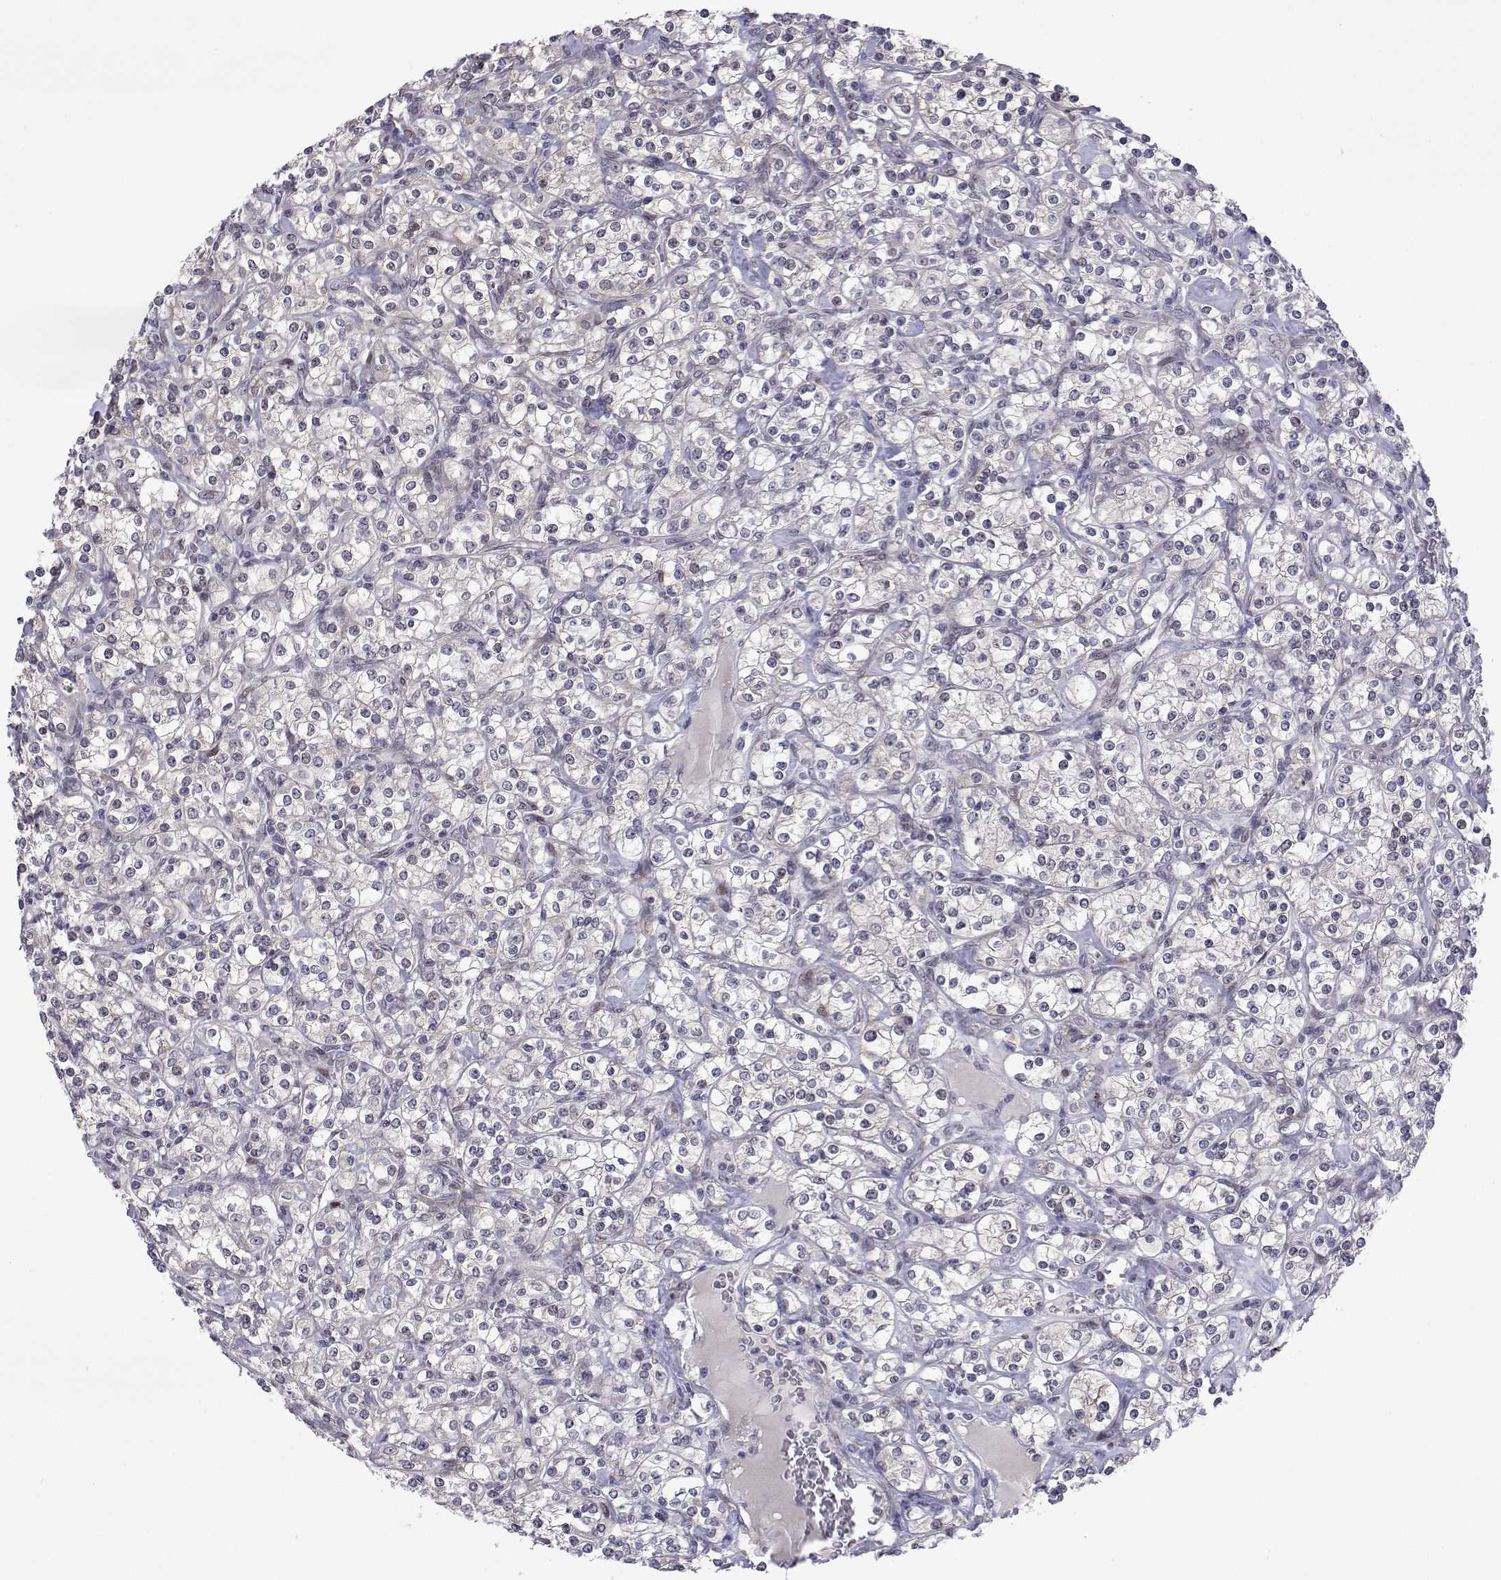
{"staining": {"intensity": "negative", "quantity": "none", "location": "none"}, "tissue": "renal cancer", "cell_type": "Tumor cells", "image_type": "cancer", "snomed": [{"axis": "morphology", "description": "Adenocarcinoma, NOS"}, {"axis": "topography", "description": "Kidney"}], "caption": "IHC micrograph of neoplastic tissue: adenocarcinoma (renal) stained with DAB (3,3'-diaminobenzidine) exhibits no significant protein expression in tumor cells.", "gene": "EFCAB3", "patient": {"sex": "male", "age": 77}}